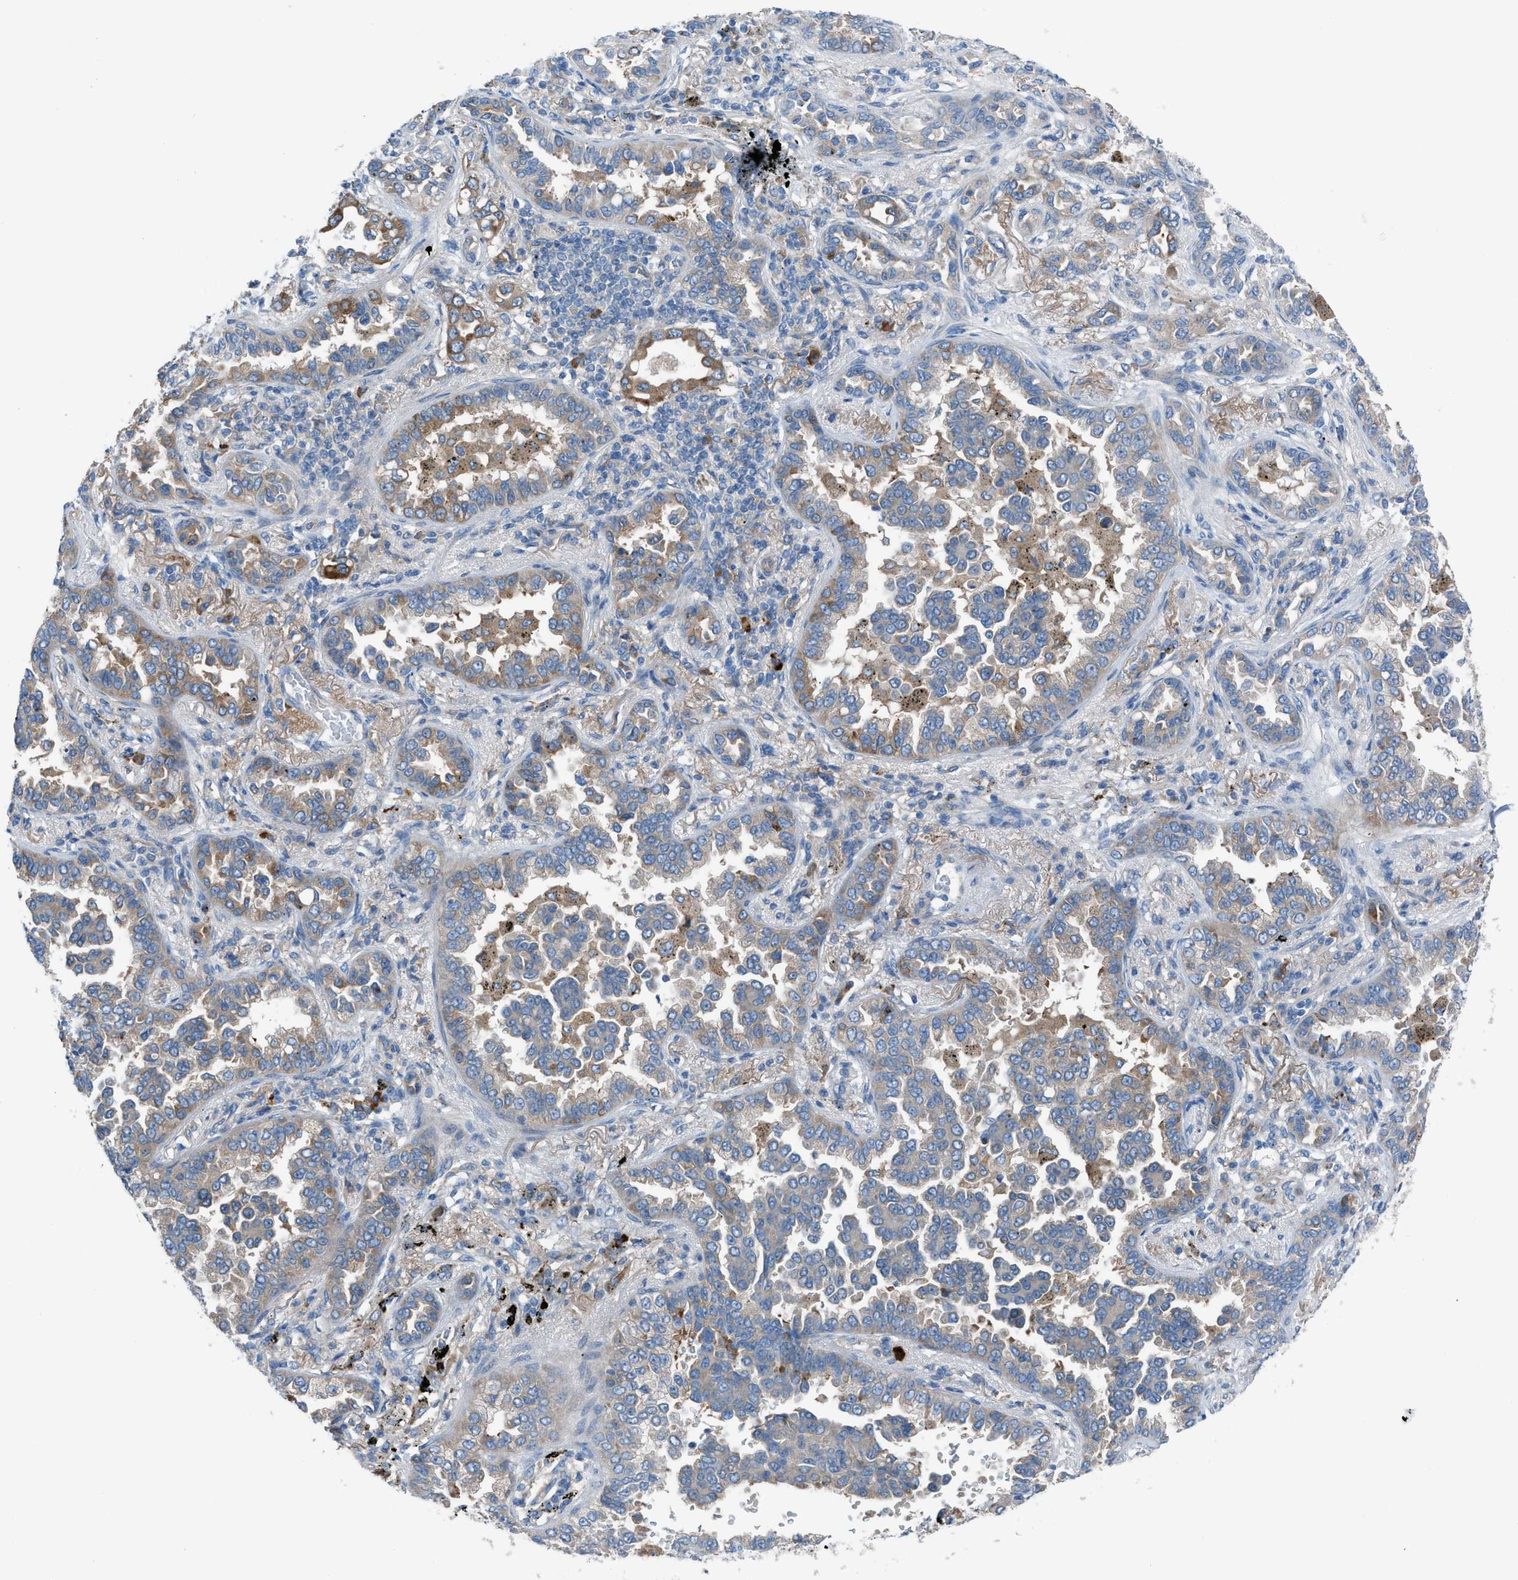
{"staining": {"intensity": "moderate", "quantity": "<25%", "location": "cytoplasmic/membranous"}, "tissue": "lung cancer", "cell_type": "Tumor cells", "image_type": "cancer", "snomed": [{"axis": "morphology", "description": "Normal tissue, NOS"}, {"axis": "morphology", "description": "Adenocarcinoma, NOS"}, {"axis": "topography", "description": "Lung"}], "caption": "Immunohistochemistry (IHC) histopathology image of neoplastic tissue: lung cancer (adenocarcinoma) stained using immunohistochemistry (IHC) reveals low levels of moderate protein expression localized specifically in the cytoplasmic/membranous of tumor cells, appearing as a cytoplasmic/membranous brown color.", "gene": "HEG1", "patient": {"sex": "male", "age": 59}}